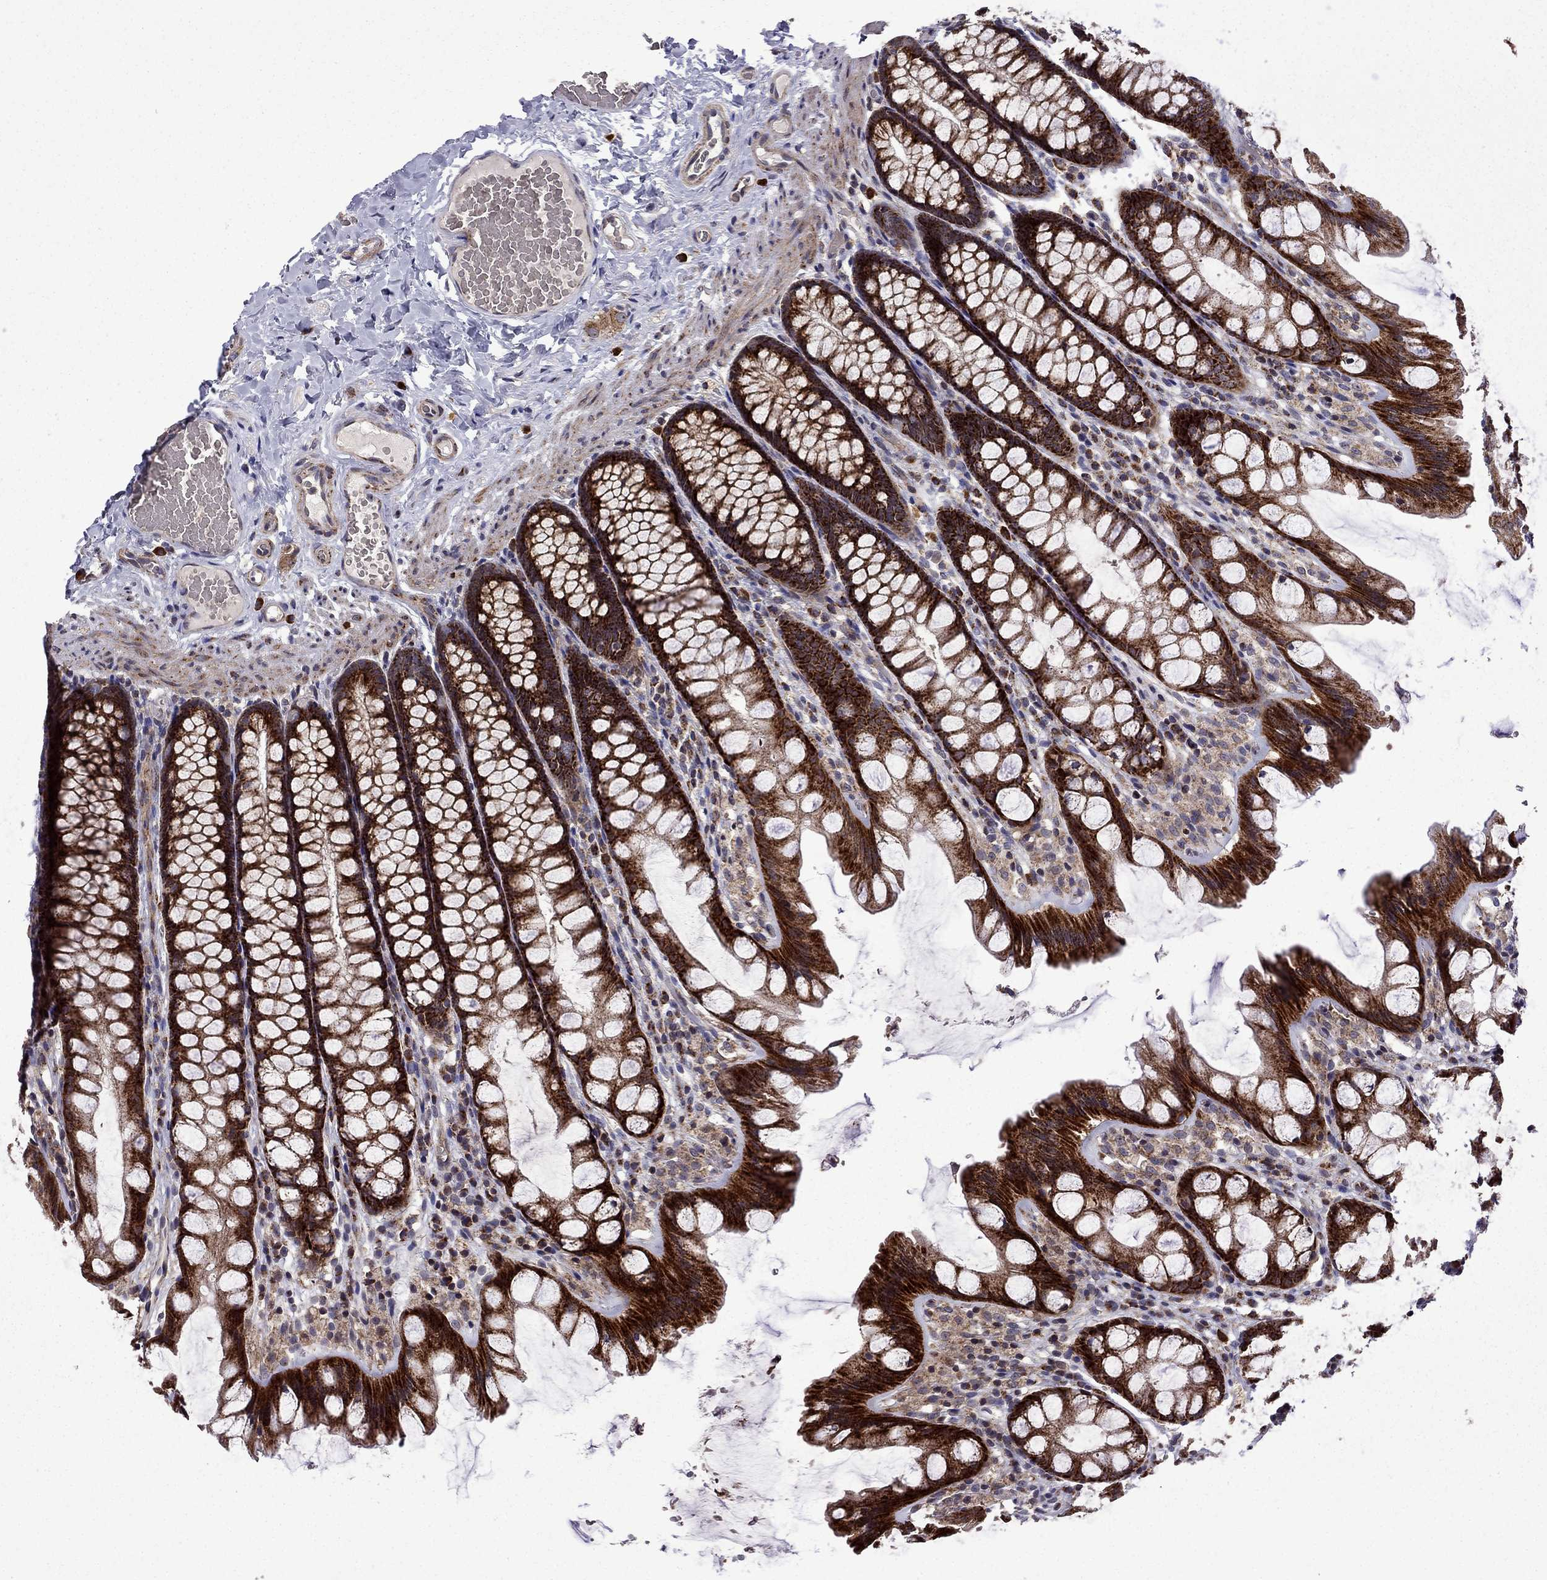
{"staining": {"intensity": "weak", "quantity": ">75%", "location": "cytoplasmic/membranous"}, "tissue": "colon", "cell_type": "Endothelial cells", "image_type": "normal", "snomed": [{"axis": "morphology", "description": "Normal tissue, NOS"}, {"axis": "topography", "description": "Colon"}], "caption": "This is an image of IHC staining of normal colon, which shows weak expression in the cytoplasmic/membranous of endothelial cells.", "gene": "TAB2", "patient": {"sex": "male", "age": 47}}